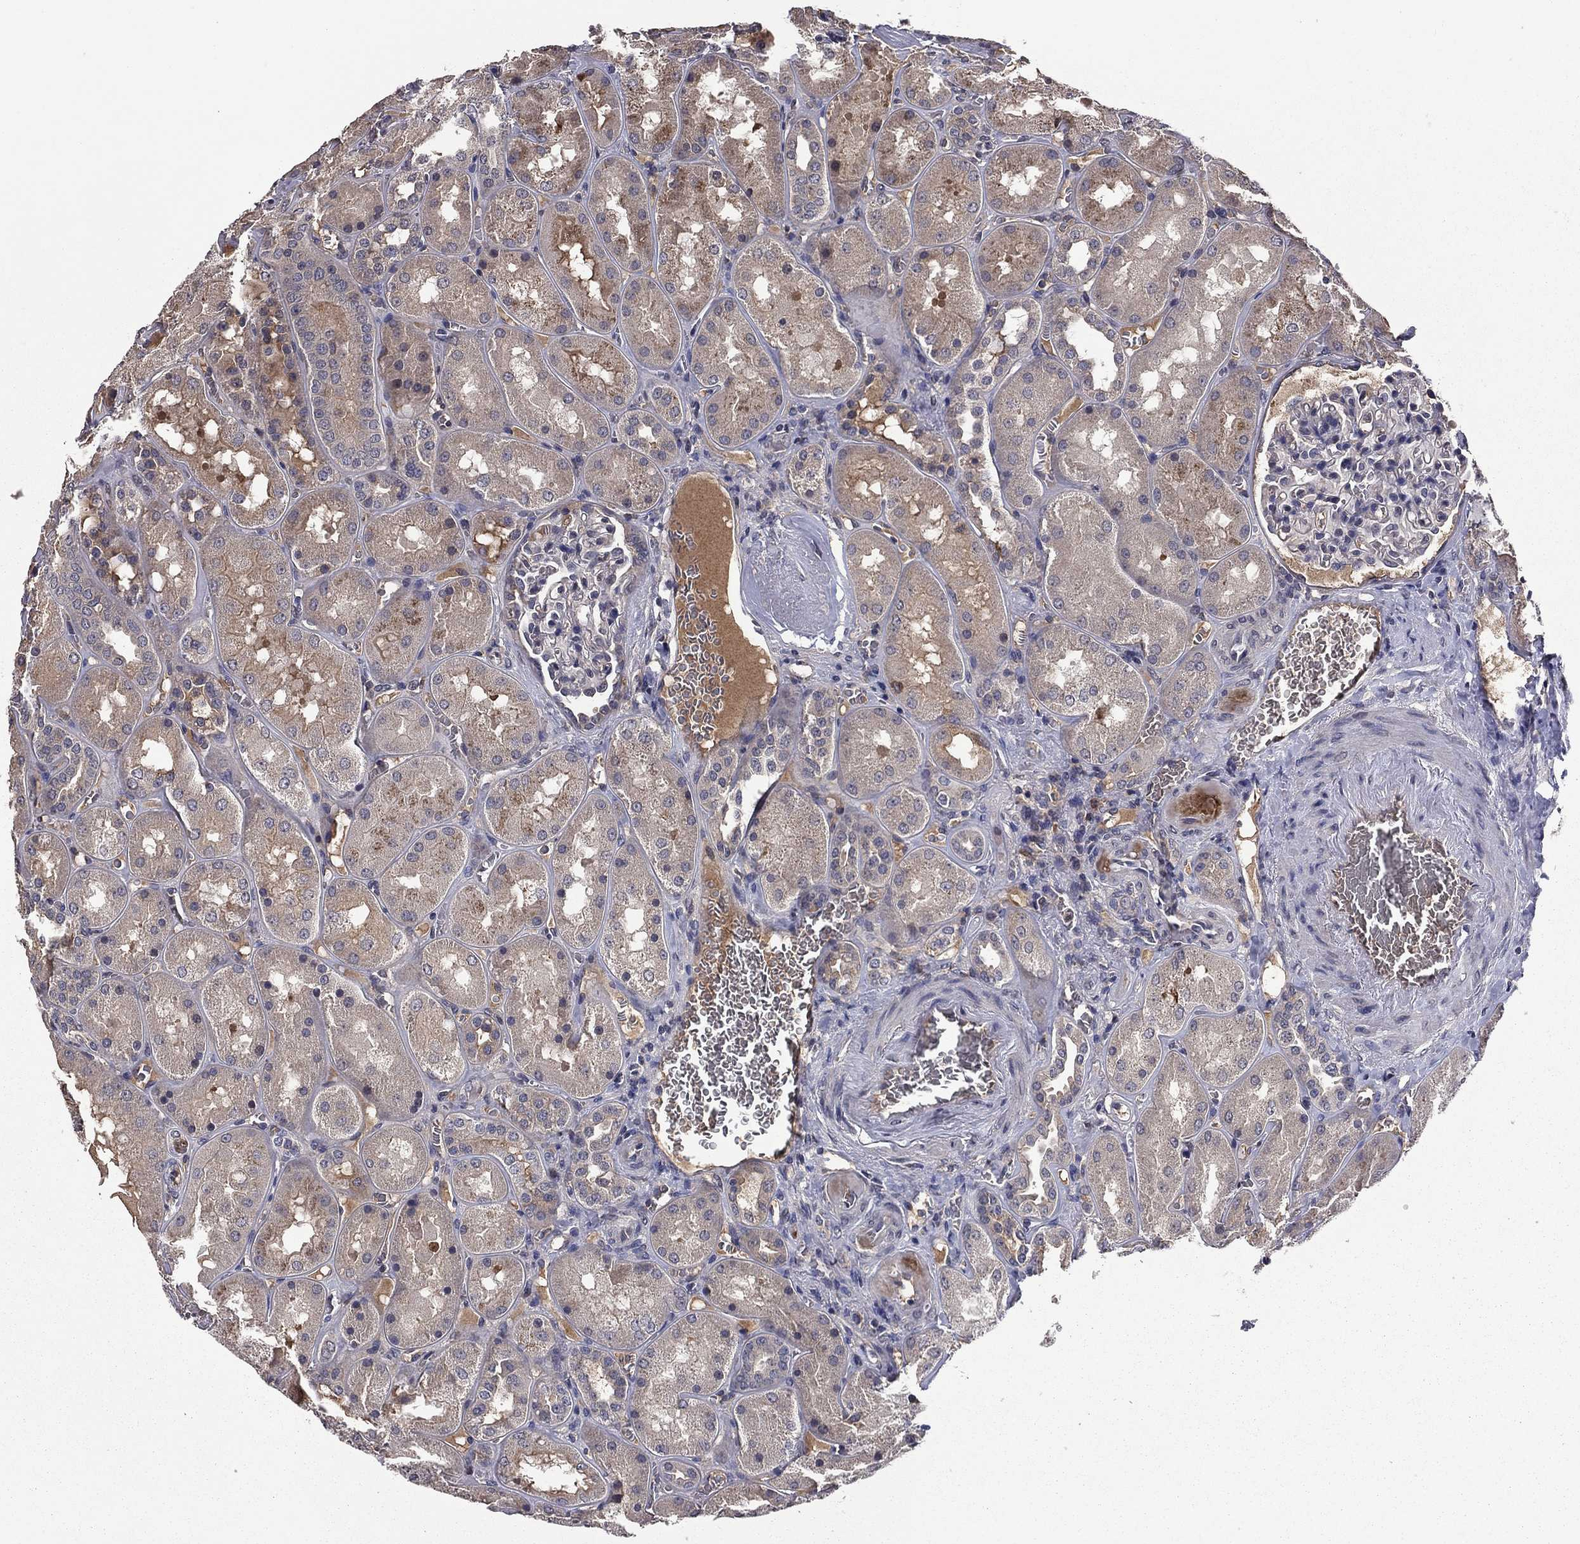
{"staining": {"intensity": "negative", "quantity": "none", "location": "none"}, "tissue": "kidney", "cell_type": "Cells in glomeruli", "image_type": "normal", "snomed": [{"axis": "morphology", "description": "Normal tissue, NOS"}, {"axis": "topography", "description": "Kidney"}], "caption": "A micrograph of human kidney is negative for staining in cells in glomeruli. (DAB immunohistochemistry (IHC), high magnification).", "gene": "PROS1", "patient": {"sex": "male", "age": 73}}